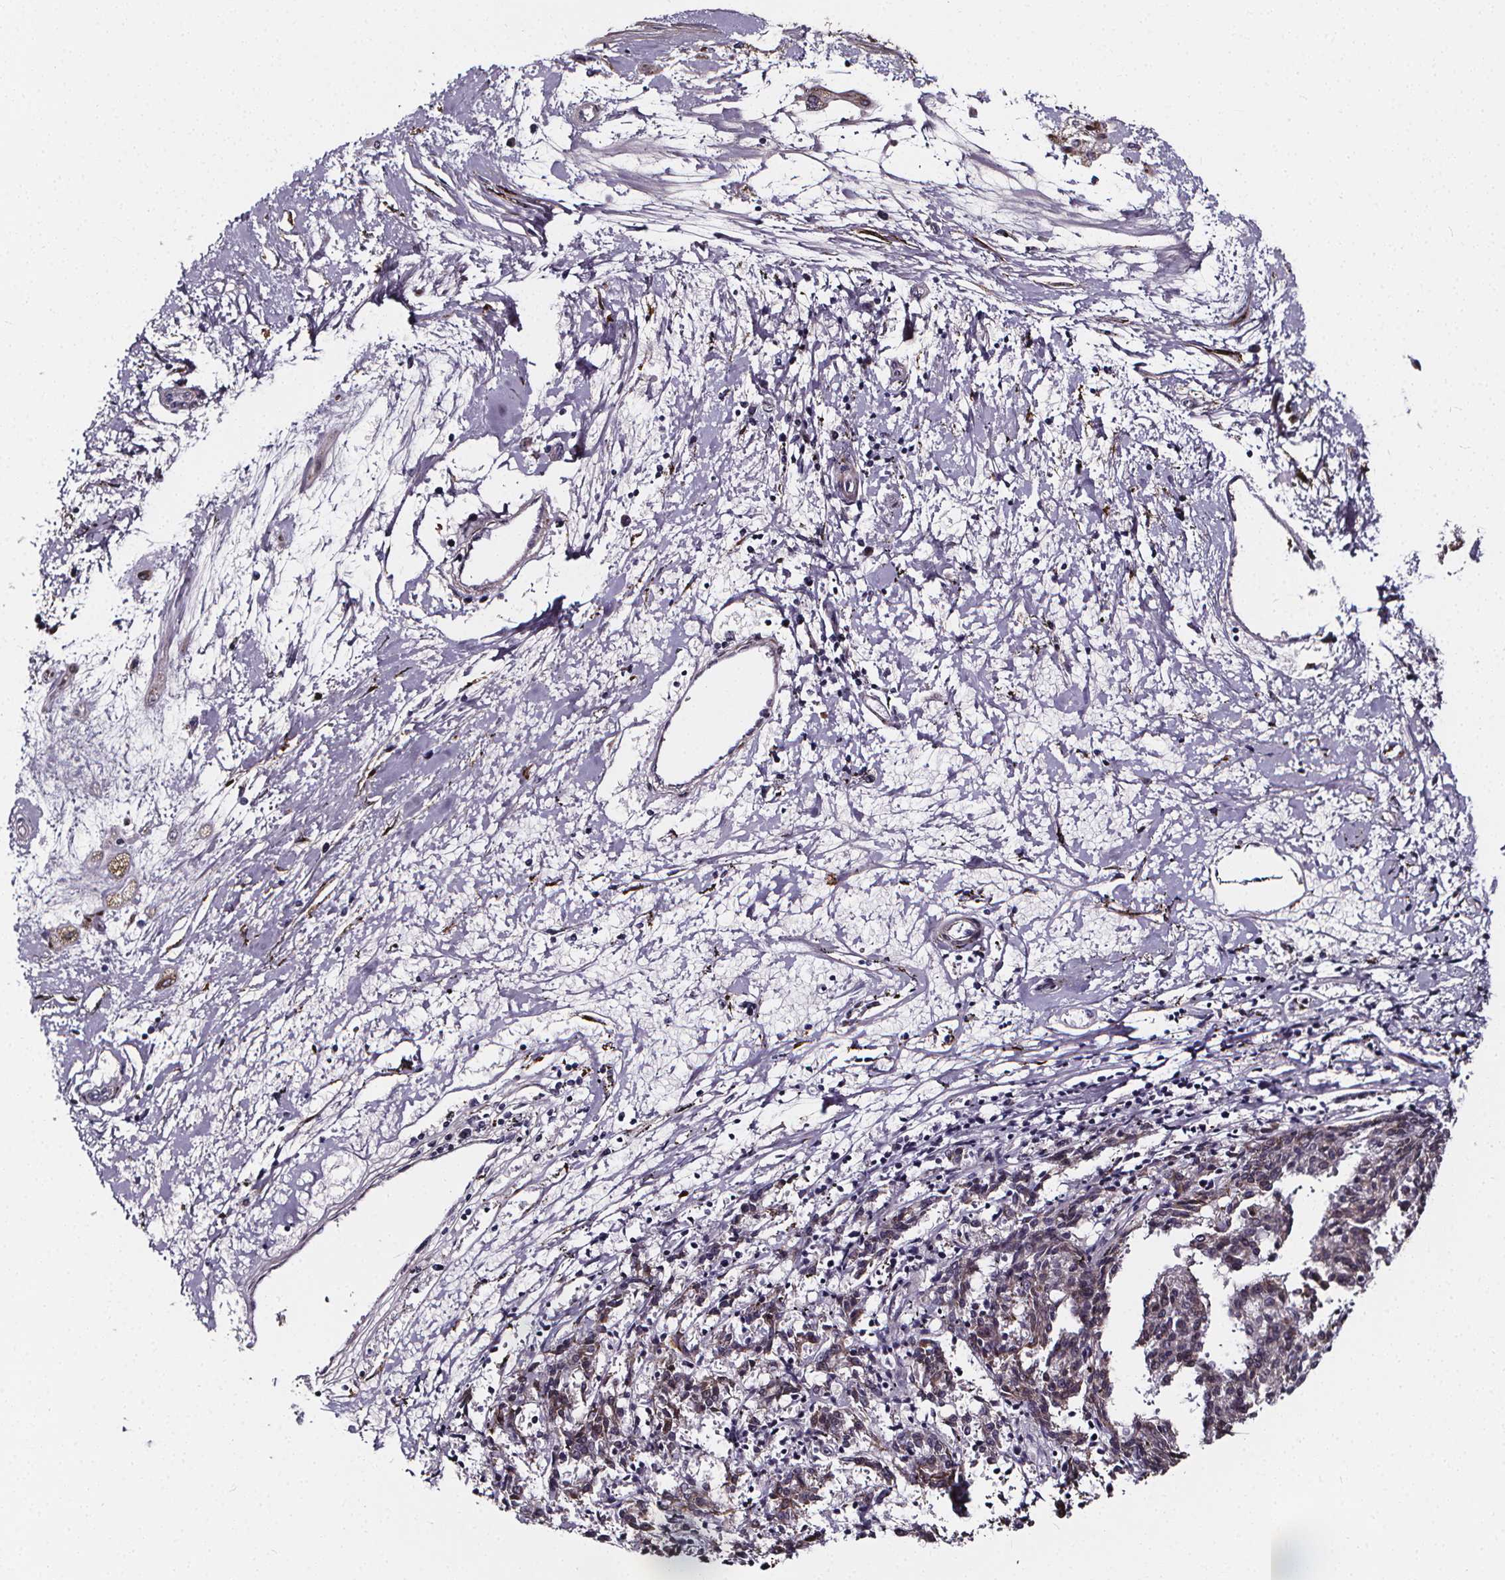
{"staining": {"intensity": "negative", "quantity": "none", "location": "none"}, "tissue": "melanoma", "cell_type": "Tumor cells", "image_type": "cancer", "snomed": [{"axis": "morphology", "description": "Malignant melanoma, NOS"}, {"axis": "topography", "description": "Skin"}], "caption": "An IHC micrograph of malignant melanoma is shown. There is no staining in tumor cells of malignant melanoma. The staining was performed using DAB to visualize the protein expression in brown, while the nuclei were stained in blue with hematoxylin (Magnification: 20x).", "gene": "AEBP1", "patient": {"sex": "female", "age": 72}}